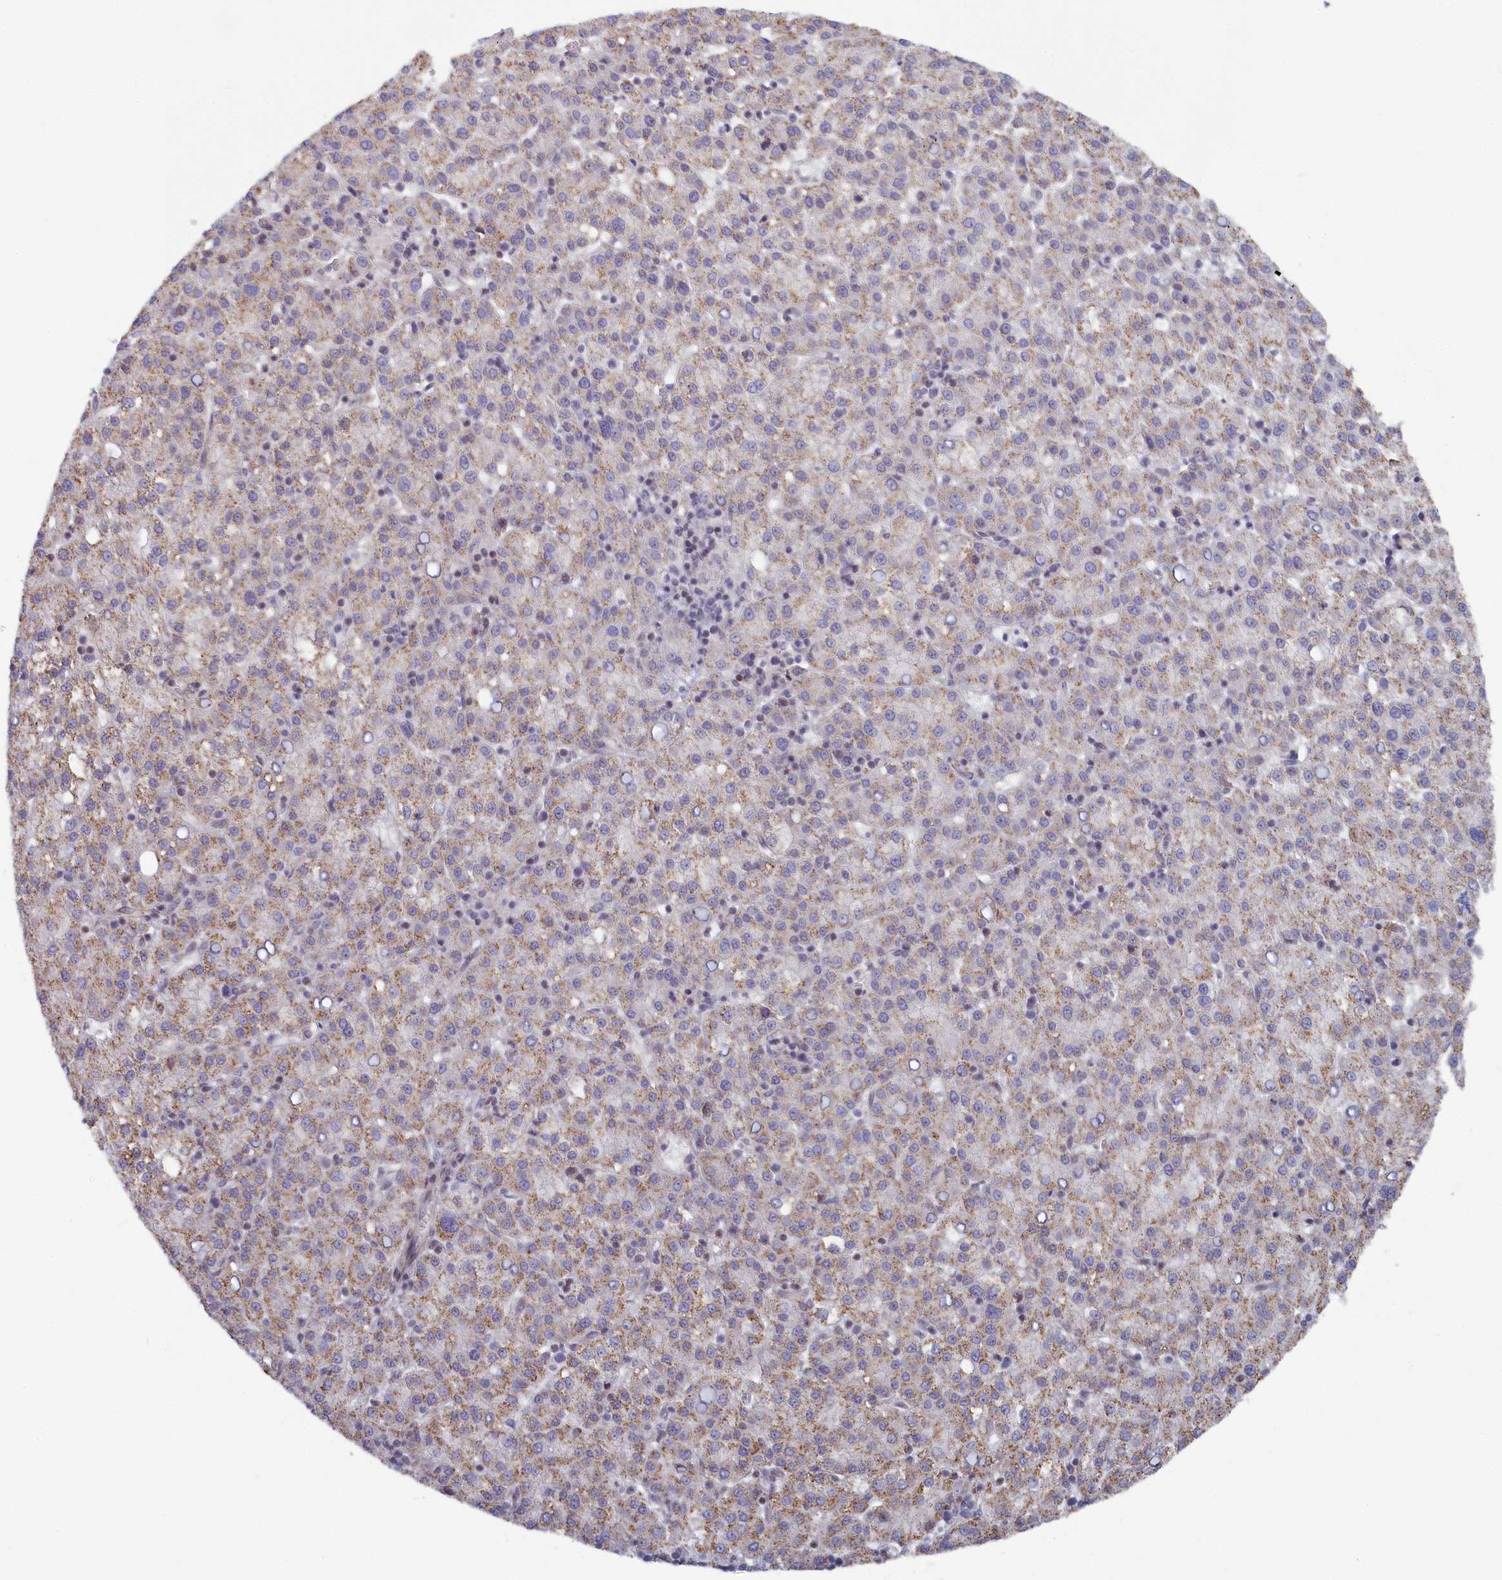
{"staining": {"intensity": "weak", "quantity": ">75%", "location": "cytoplasmic/membranous"}, "tissue": "liver cancer", "cell_type": "Tumor cells", "image_type": "cancer", "snomed": [{"axis": "morphology", "description": "Carcinoma, Hepatocellular, NOS"}, {"axis": "topography", "description": "Liver"}], "caption": "Protein expression analysis of human hepatocellular carcinoma (liver) reveals weak cytoplasmic/membranous staining in about >75% of tumor cells.", "gene": "INTS4", "patient": {"sex": "female", "age": 58}}